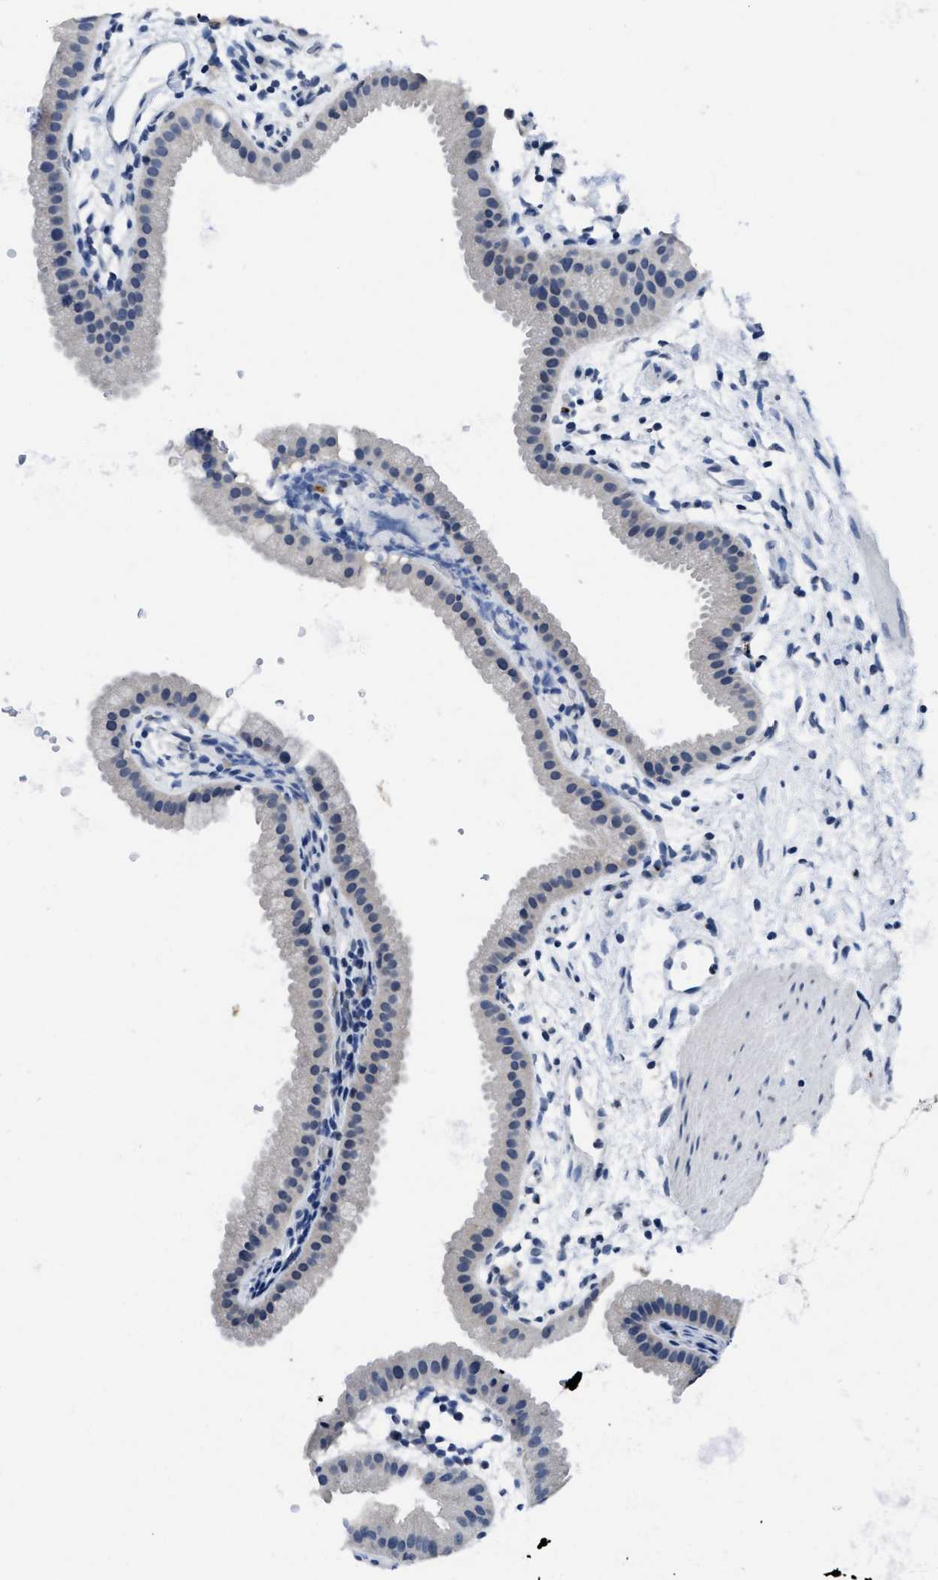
{"staining": {"intensity": "negative", "quantity": "none", "location": "none"}, "tissue": "gallbladder", "cell_type": "Glandular cells", "image_type": "normal", "snomed": [{"axis": "morphology", "description": "Normal tissue, NOS"}, {"axis": "topography", "description": "Gallbladder"}], "caption": "The photomicrograph demonstrates no significant positivity in glandular cells of gallbladder. (Stains: DAB (3,3'-diaminobenzidine) IHC with hematoxylin counter stain, Microscopy: brightfield microscopy at high magnification).", "gene": "ITGA2B", "patient": {"sex": "female", "age": 64}}